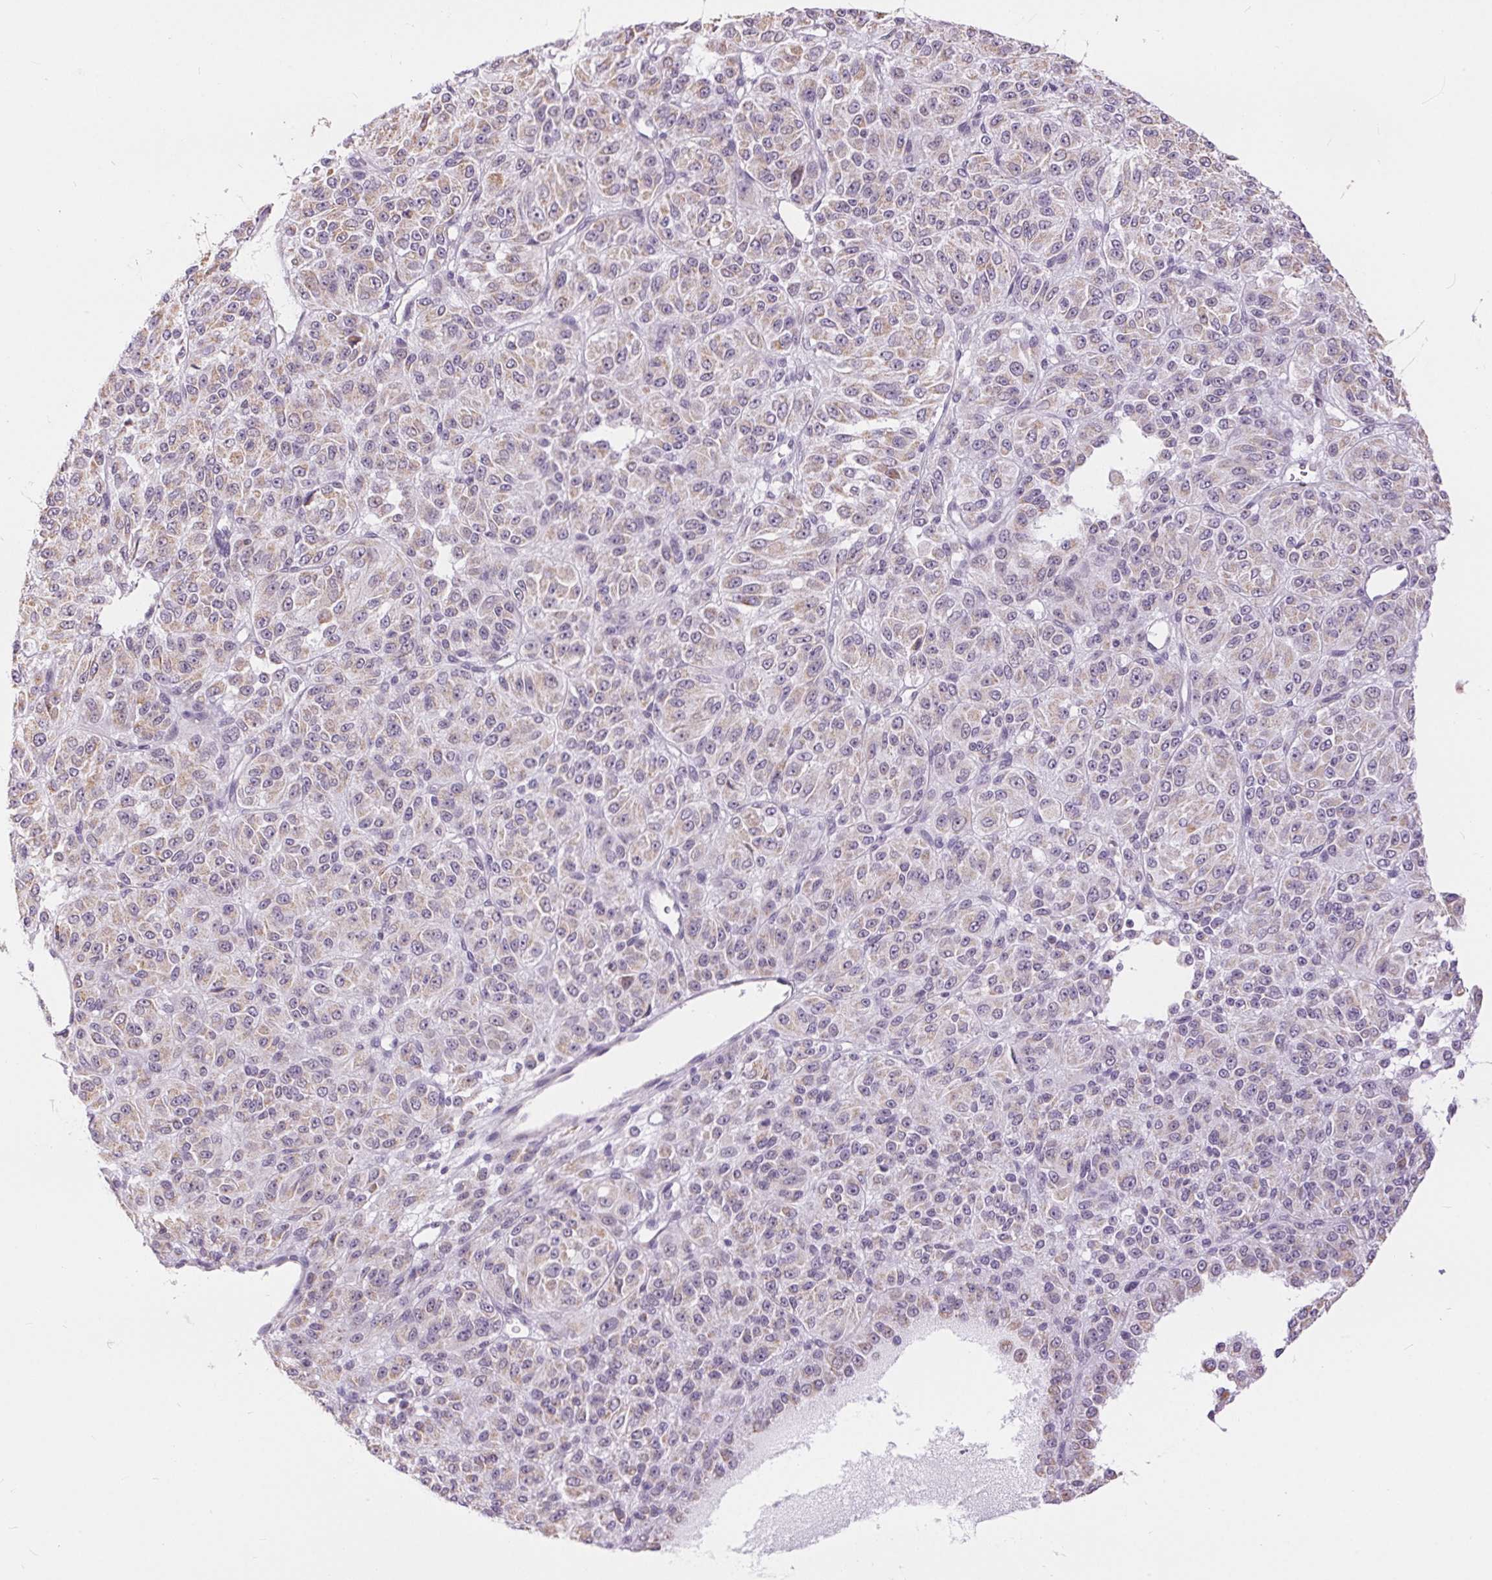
{"staining": {"intensity": "weak", "quantity": "<25%", "location": "cytoplasmic/membranous"}, "tissue": "melanoma", "cell_type": "Tumor cells", "image_type": "cancer", "snomed": [{"axis": "morphology", "description": "Malignant melanoma, Metastatic site"}, {"axis": "topography", "description": "Brain"}], "caption": "DAB immunohistochemical staining of human melanoma demonstrates no significant staining in tumor cells.", "gene": "POU2F2", "patient": {"sex": "female", "age": 56}}